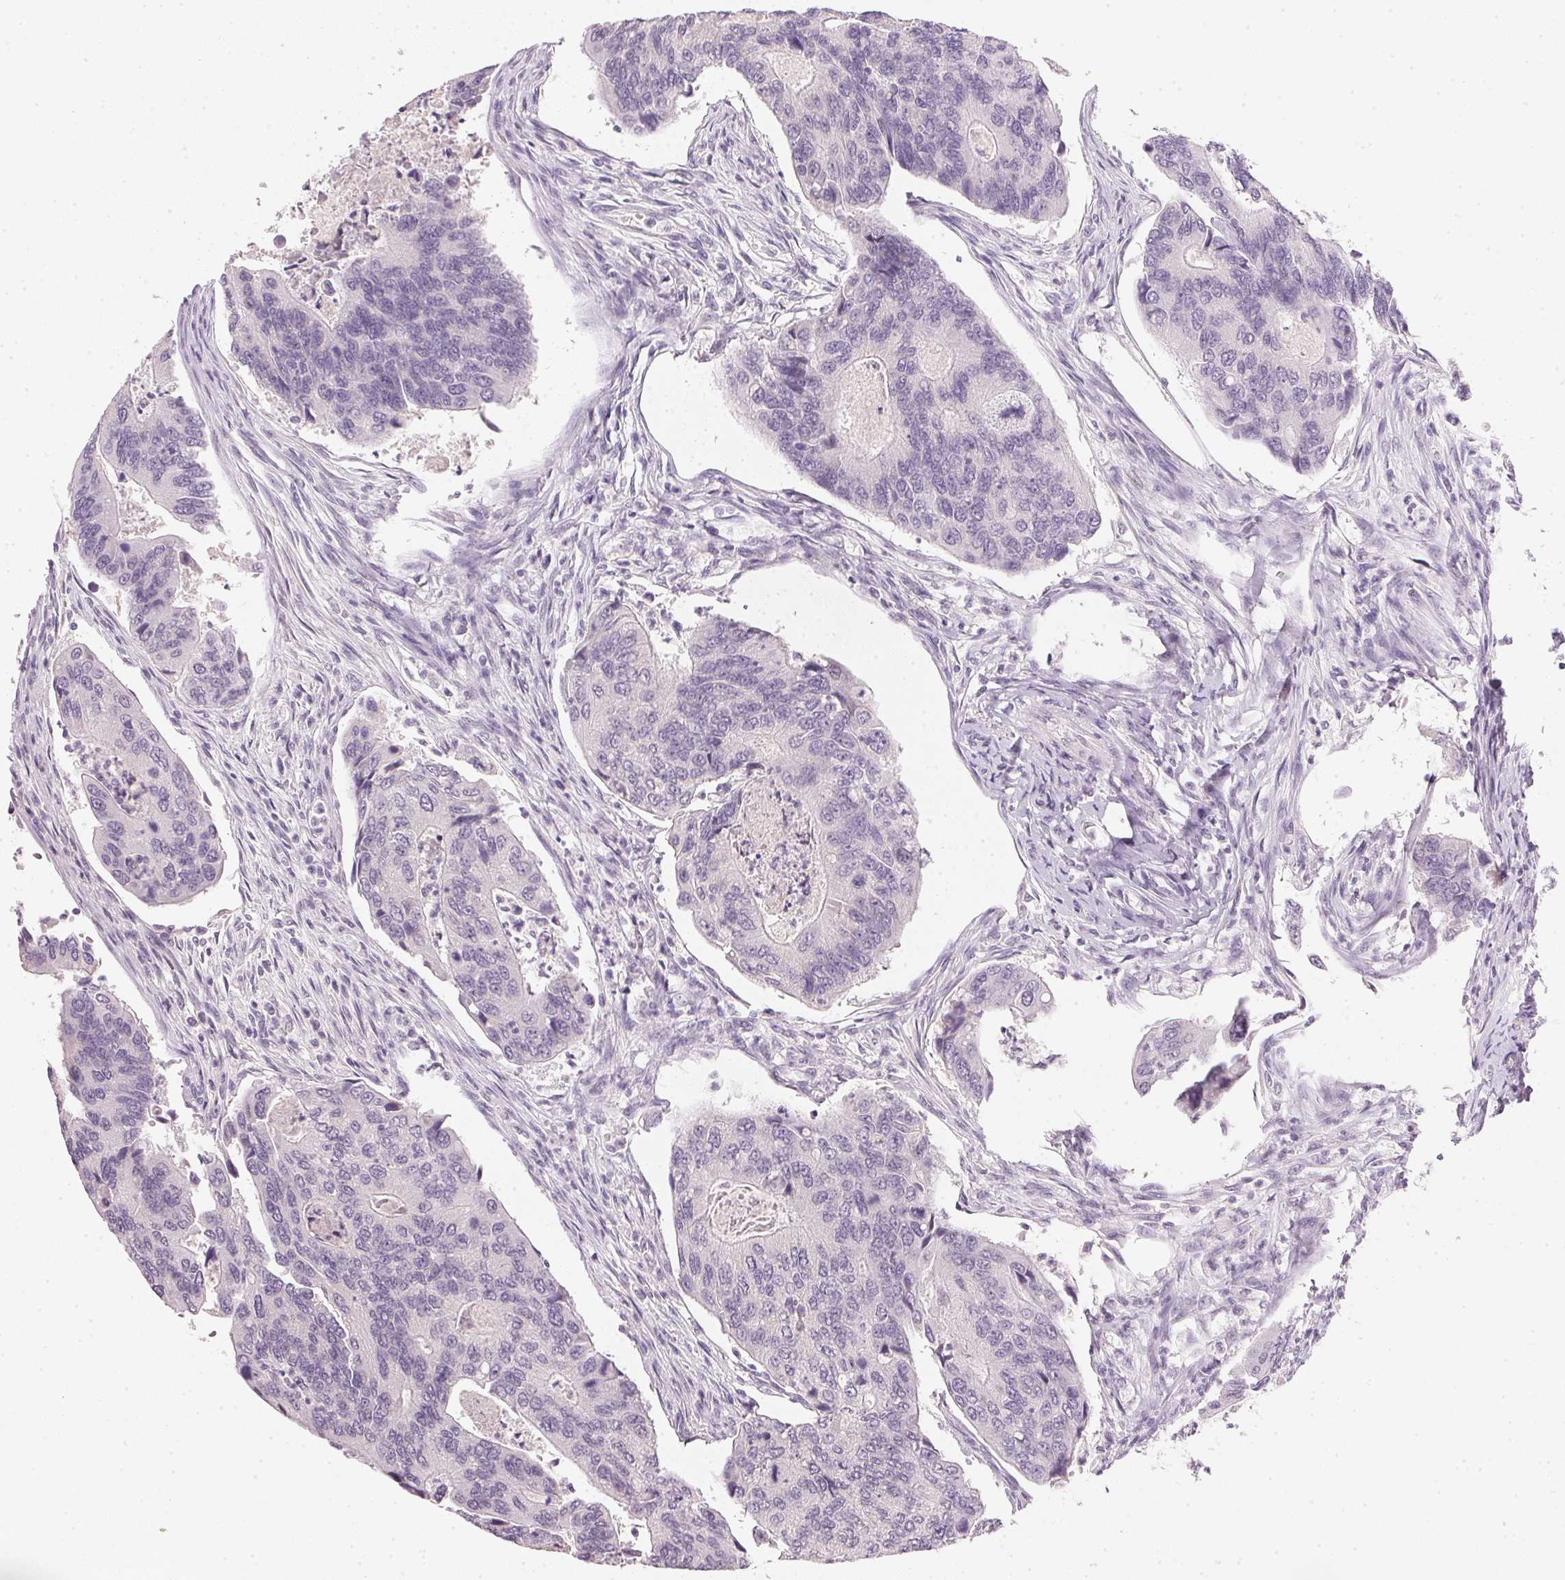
{"staining": {"intensity": "negative", "quantity": "none", "location": "none"}, "tissue": "colorectal cancer", "cell_type": "Tumor cells", "image_type": "cancer", "snomed": [{"axis": "morphology", "description": "Adenocarcinoma, NOS"}, {"axis": "topography", "description": "Colon"}], "caption": "A histopathology image of adenocarcinoma (colorectal) stained for a protein exhibits no brown staining in tumor cells.", "gene": "IGFBP1", "patient": {"sex": "female", "age": 67}}